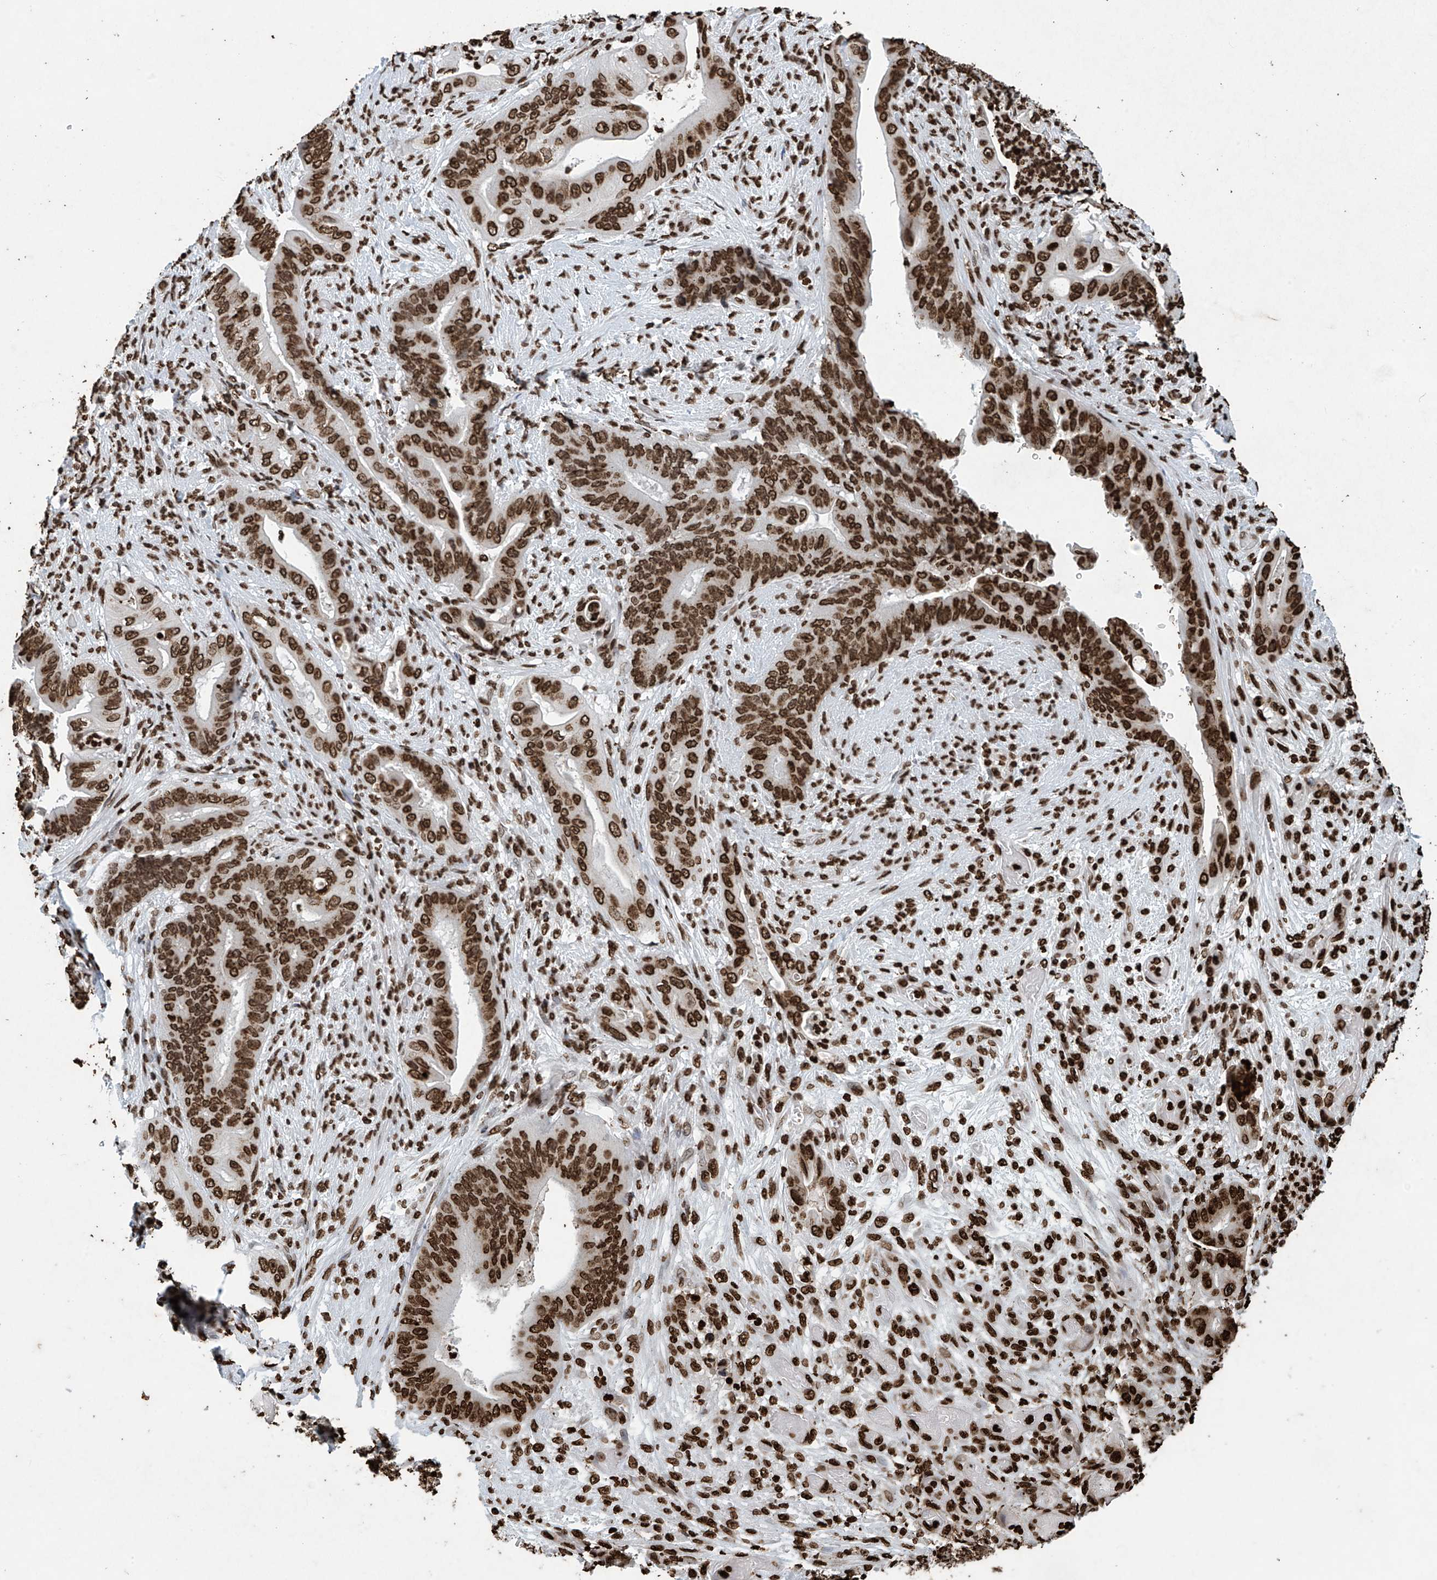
{"staining": {"intensity": "strong", "quantity": ">75%", "location": "nuclear"}, "tissue": "stomach cancer", "cell_type": "Tumor cells", "image_type": "cancer", "snomed": [{"axis": "morphology", "description": "Adenocarcinoma, NOS"}, {"axis": "topography", "description": "Stomach"}], "caption": "The photomicrograph reveals immunohistochemical staining of stomach adenocarcinoma. There is strong nuclear expression is seen in approximately >75% of tumor cells.", "gene": "H3-3A", "patient": {"sex": "female", "age": 73}}